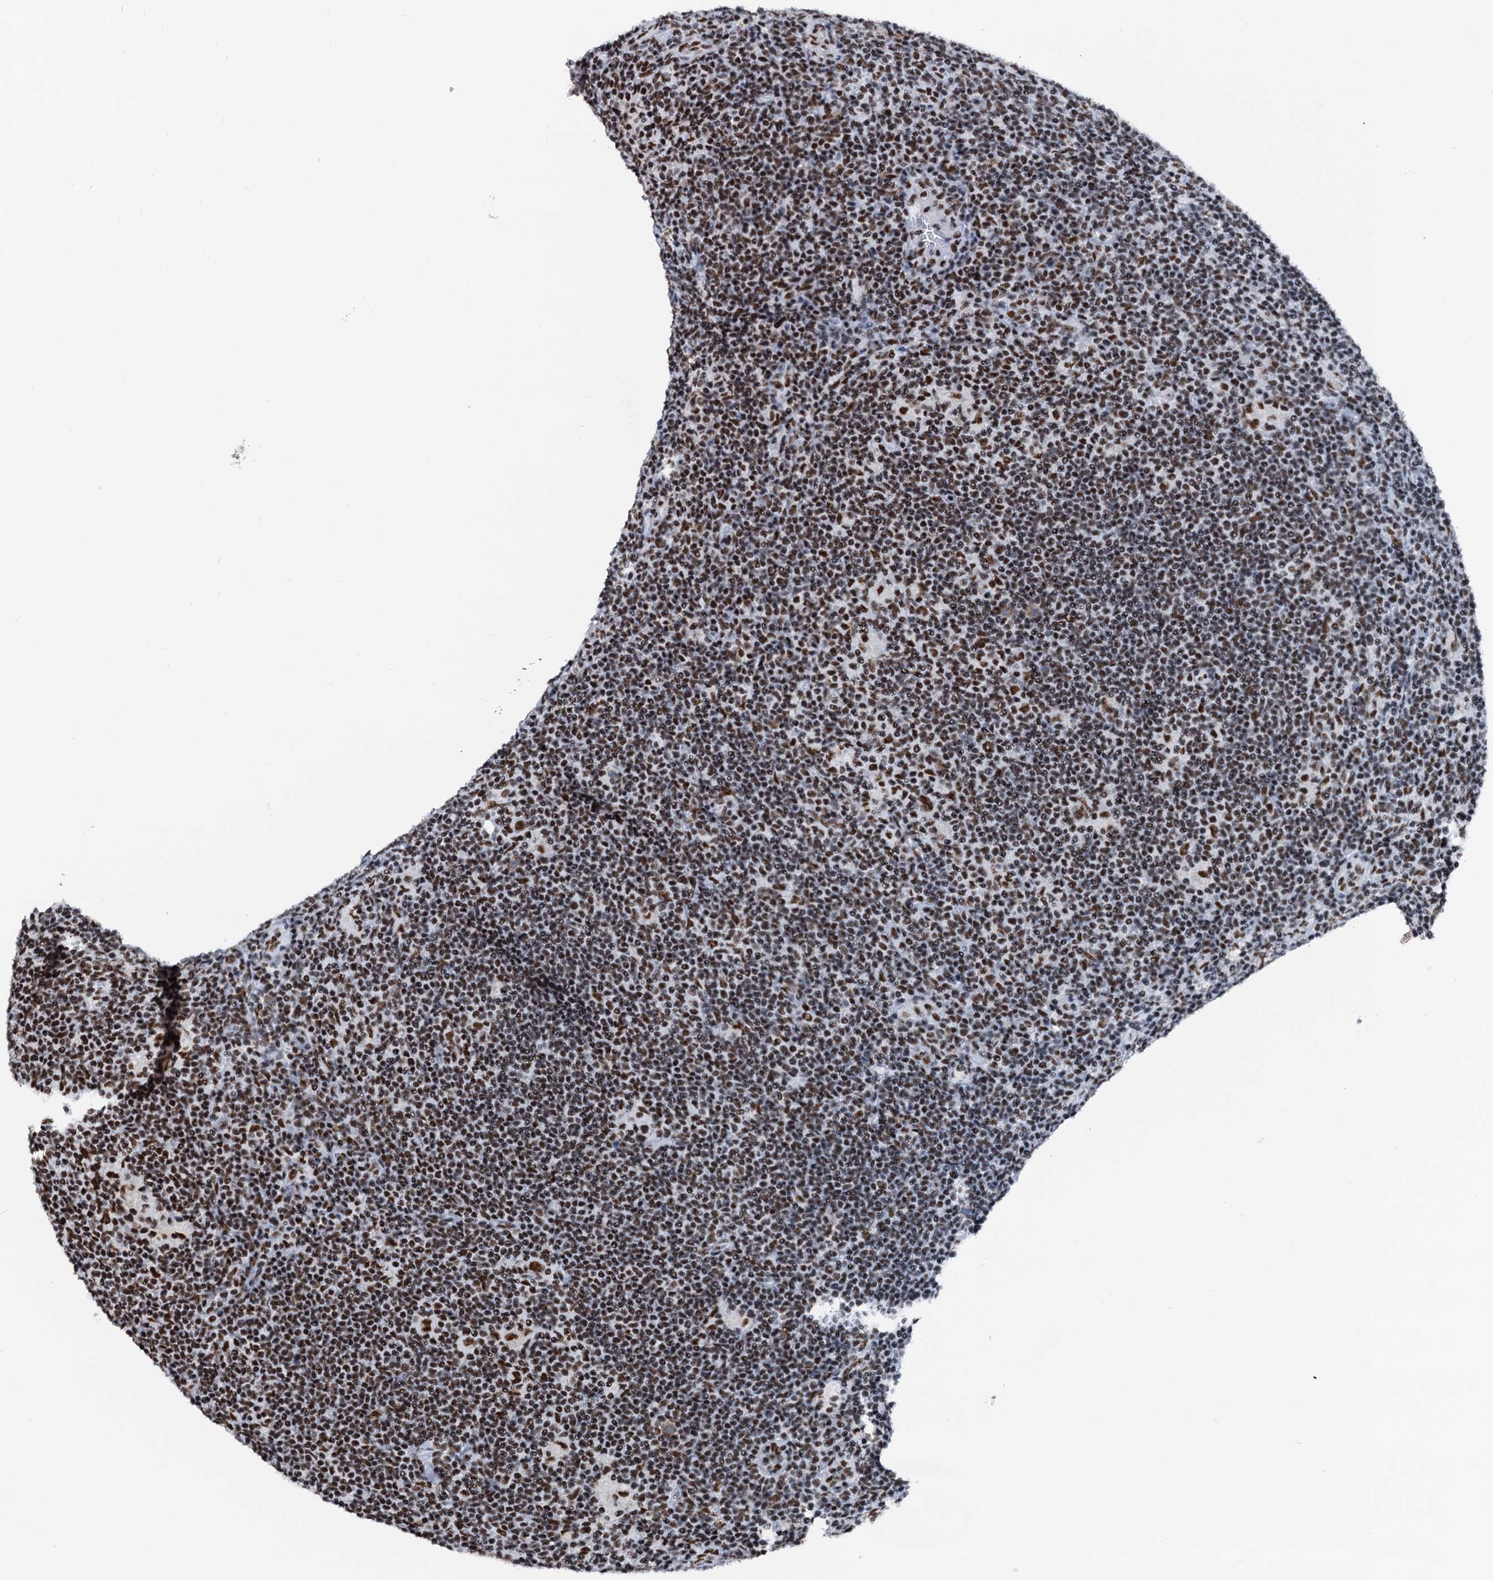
{"staining": {"intensity": "moderate", "quantity": ">75%", "location": "nuclear"}, "tissue": "lymphoma", "cell_type": "Tumor cells", "image_type": "cancer", "snomed": [{"axis": "morphology", "description": "Hodgkin's disease, NOS"}, {"axis": "topography", "description": "Lymph node"}], "caption": "Hodgkin's disease stained for a protein (brown) displays moderate nuclear positive expression in approximately >75% of tumor cells.", "gene": "DDX23", "patient": {"sex": "female", "age": 57}}